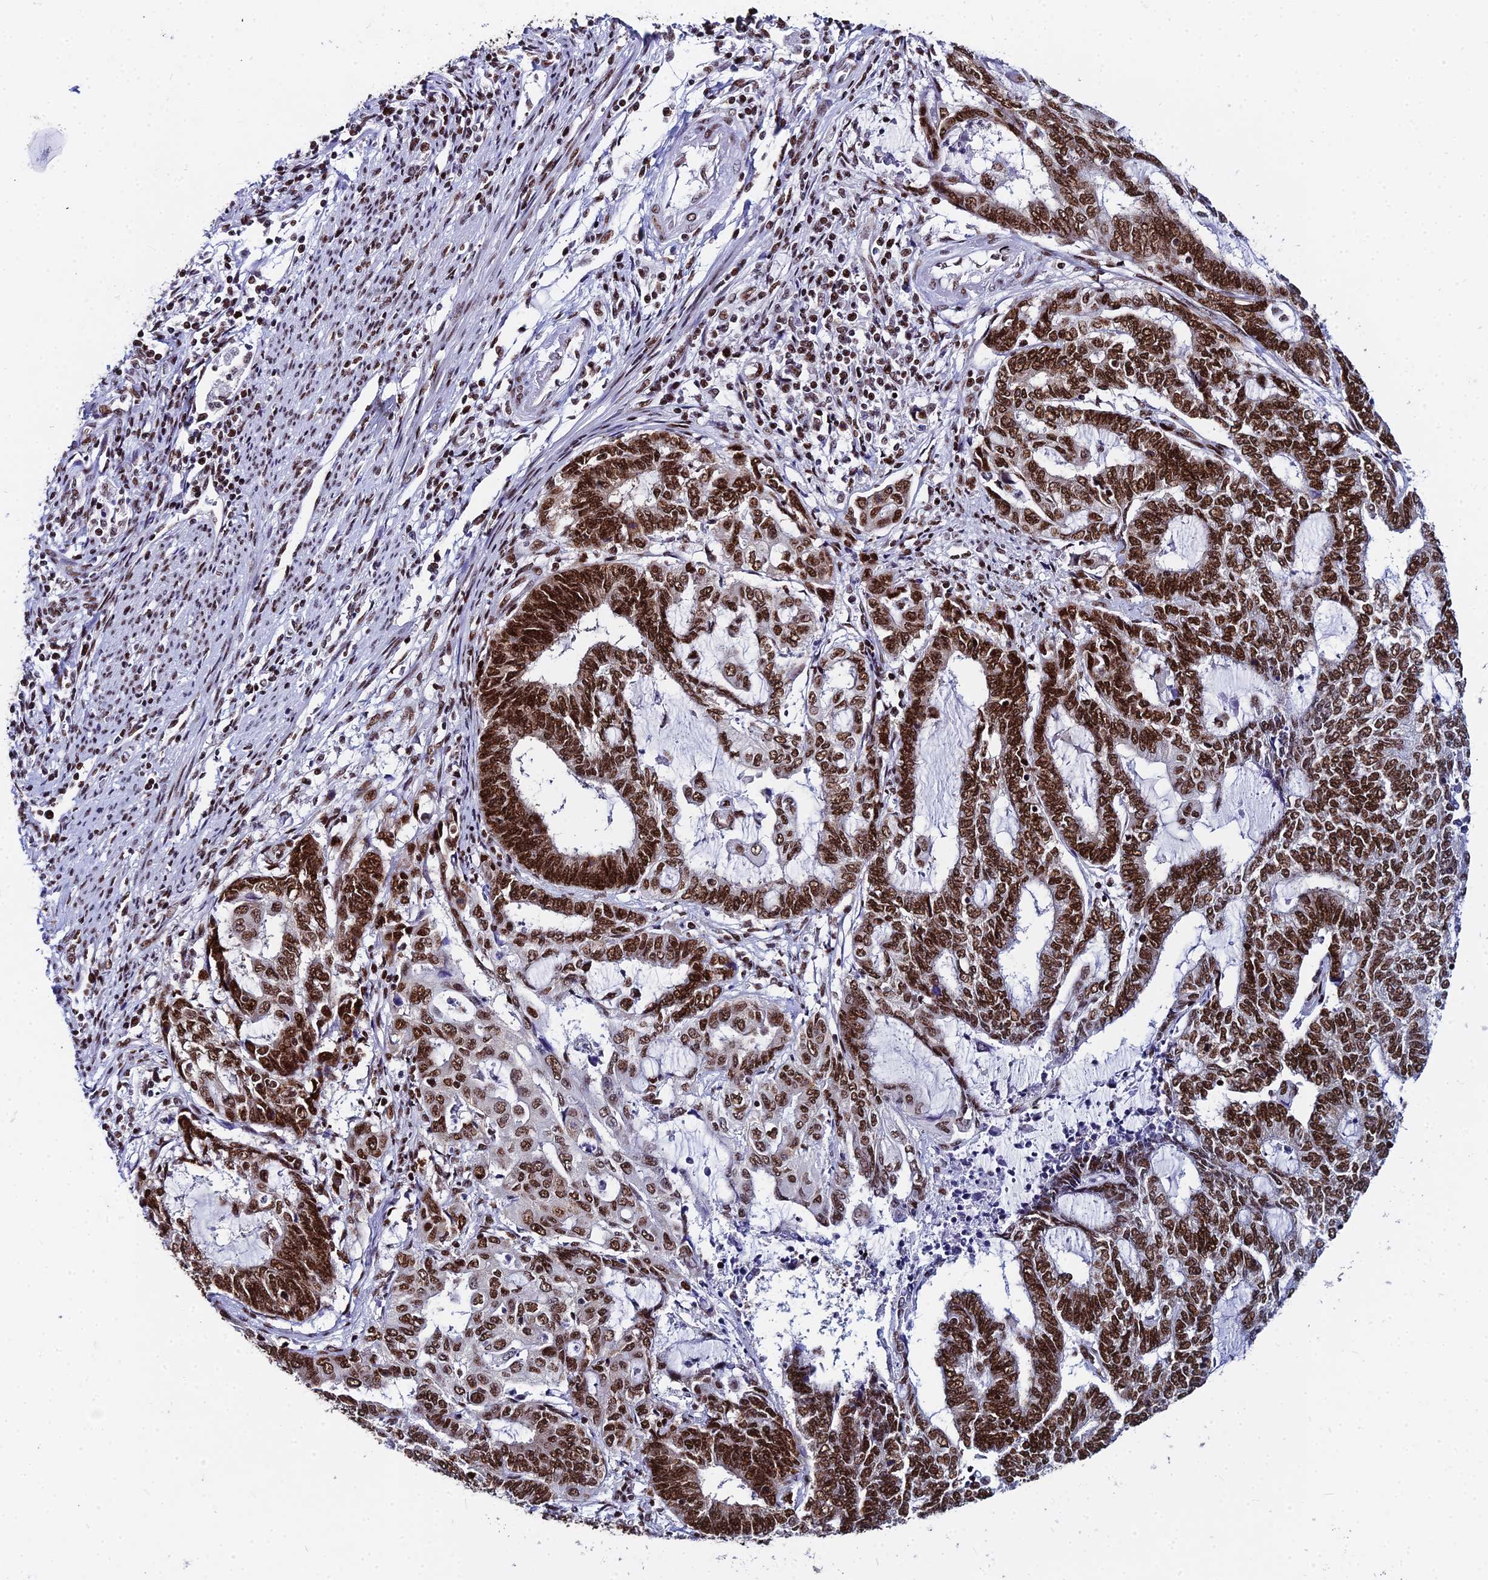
{"staining": {"intensity": "strong", "quantity": ">75%", "location": "nuclear"}, "tissue": "endometrial cancer", "cell_type": "Tumor cells", "image_type": "cancer", "snomed": [{"axis": "morphology", "description": "Adenocarcinoma, NOS"}, {"axis": "topography", "description": "Uterus"}, {"axis": "topography", "description": "Endometrium"}], "caption": "Human endometrial cancer stained with a protein marker demonstrates strong staining in tumor cells.", "gene": "HNRNPH1", "patient": {"sex": "female", "age": 70}}